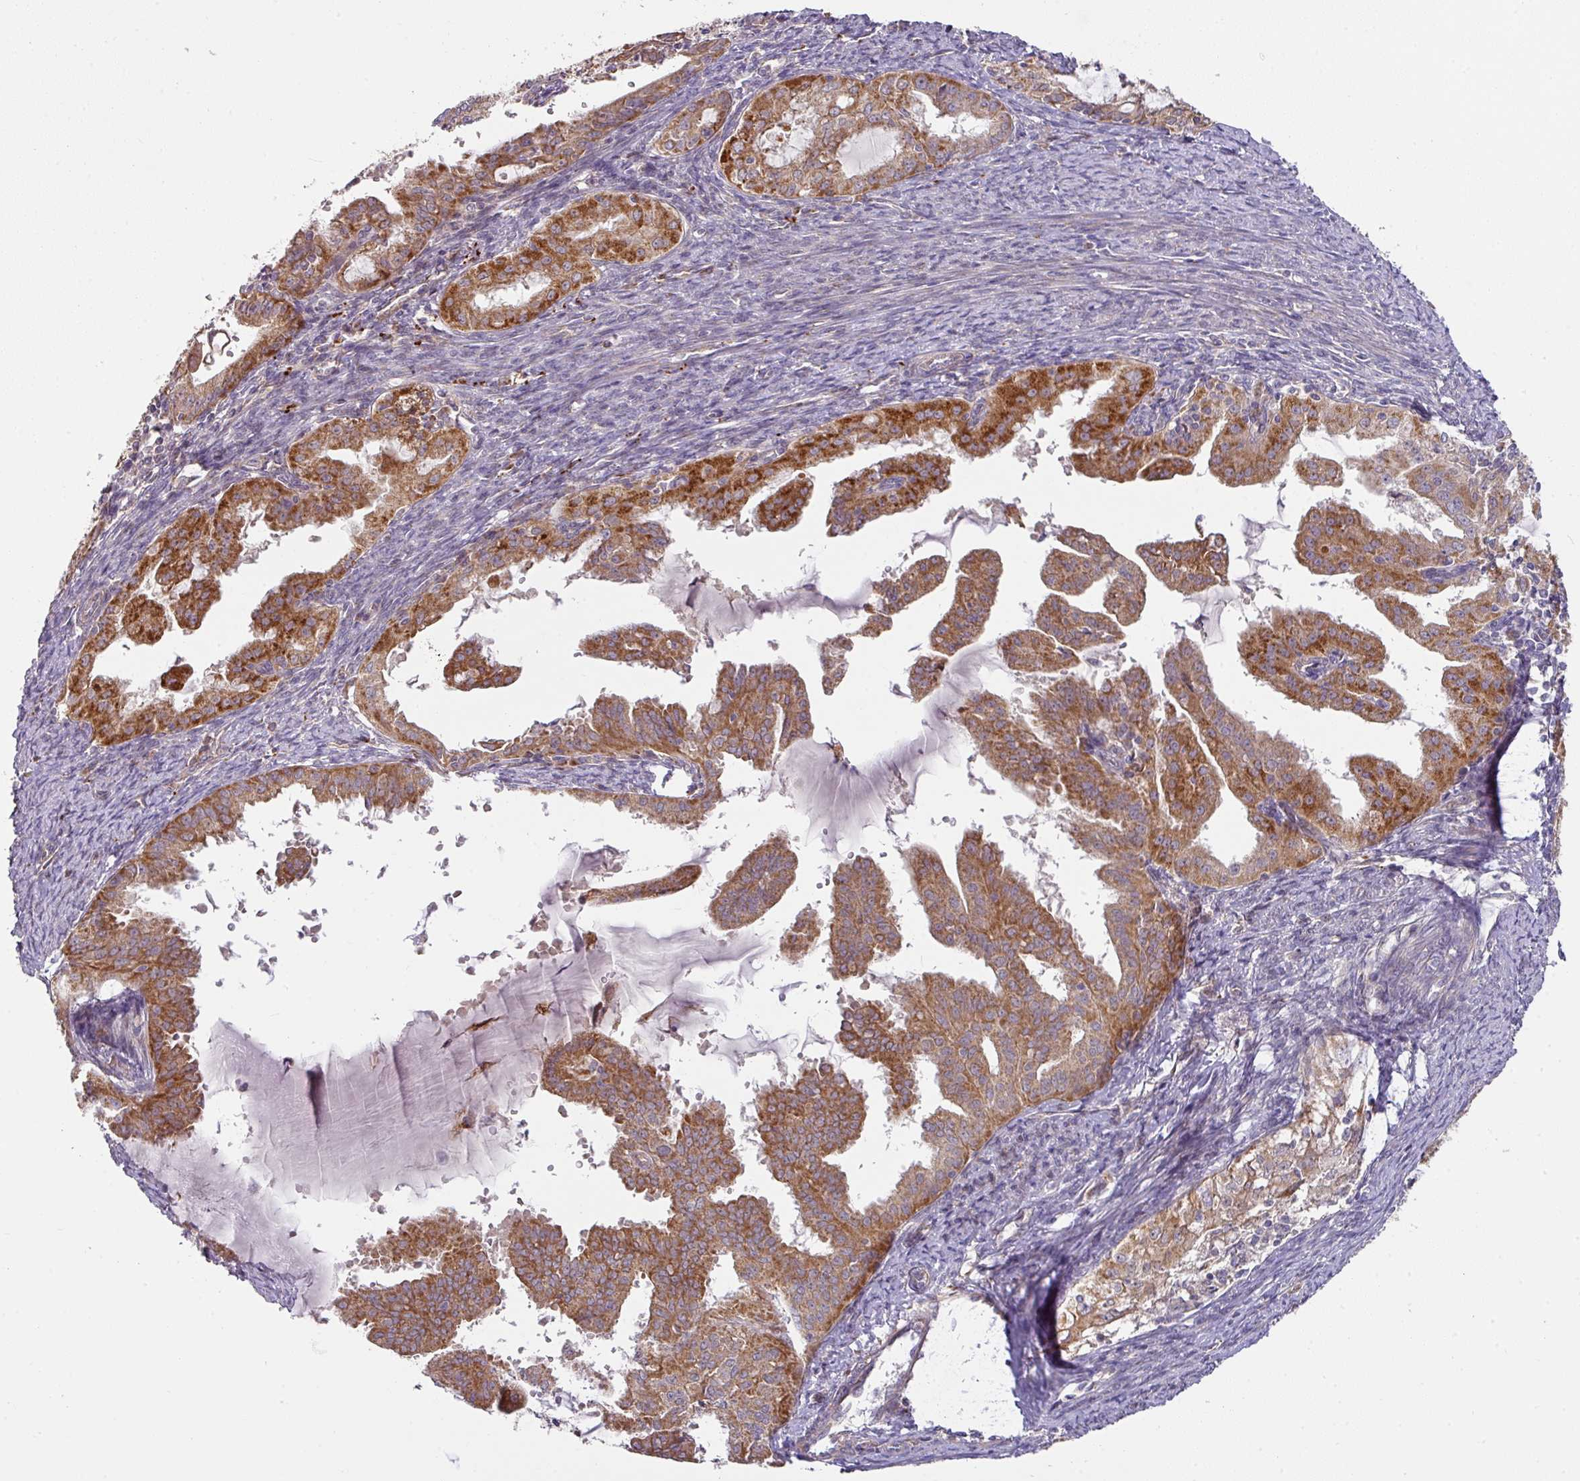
{"staining": {"intensity": "moderate", "quantity": ">75%", "location": "cytoplasmic/membranous"}, "tissue": "endometrial cancer", "cell_type": "Tumor cells", "image_type": "cancer", "snomed": [{"axis": "morphology", "description": "Adenocarcinoma, NOS"}, {"axis": "topography", "description": "Endometrium"}], "caption": "Endometrial adenocarcinoma stained with DAB immunohistochemistry (IHC) reveals medium levels of moderate cytoplasmic/membranous expression in about >75% of tumor cells.", "gene": "STK35", "patient": {"sex": "female", "age": 70}}